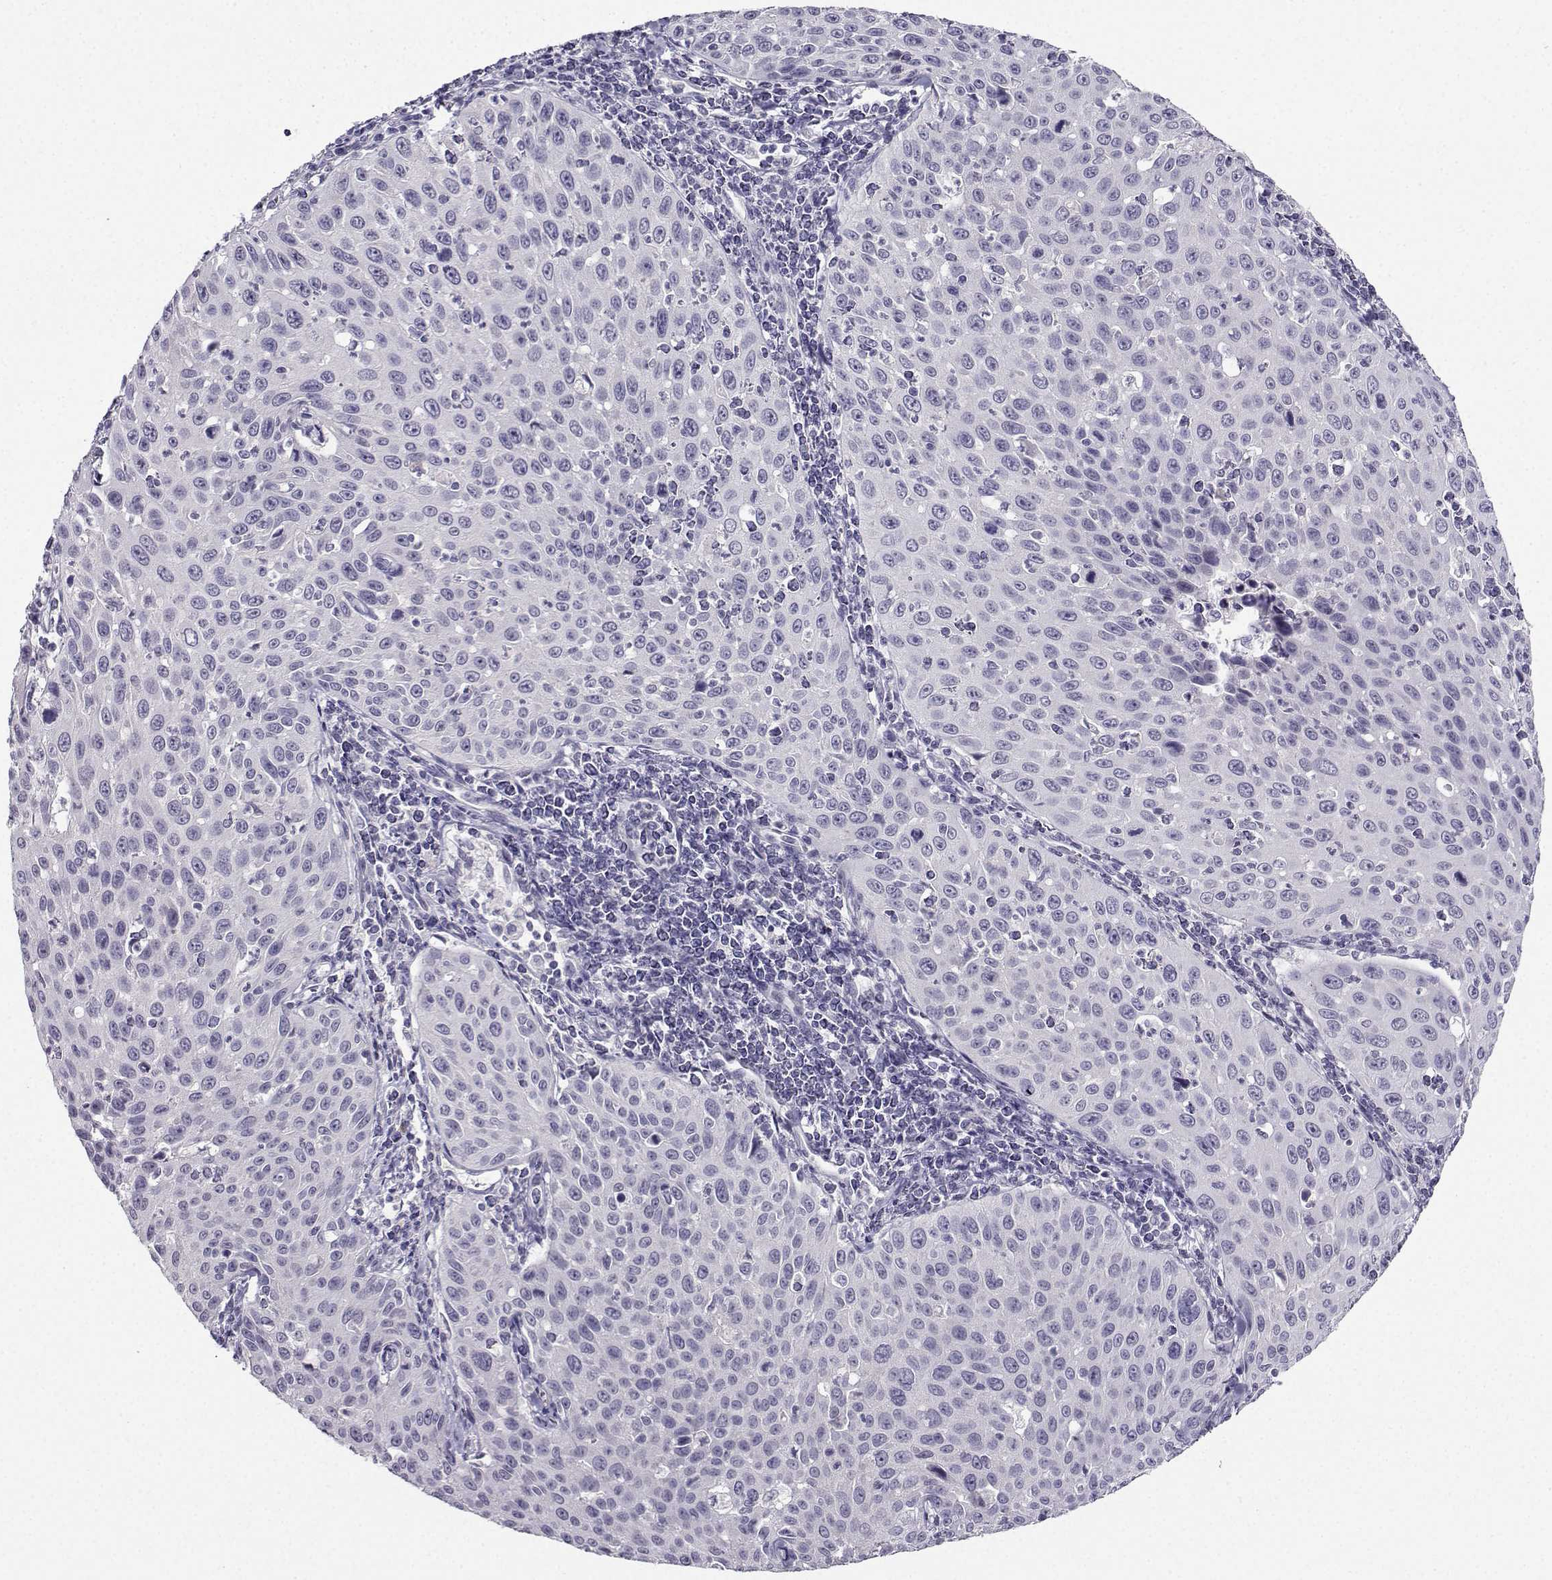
{"staining": {"intensity": "negative", "quantity": "none", "location": "none"}, "tissue": "cervical cancer", "cell_type": "Tumor cells", "image_type": "cancer", "snomed": [{"axis": "morphology", "description": "Squamous cell carcinoma, NOS"}, {"axis": "topography", "description": "Cervix"}], "caption": "DAB immunohistochemical staining of squamous cell carcinoma (cervical) reveals no significant expression in tumor cells.", "gene": "CRYBB1", "patient": {"sex": "female", "age": 26}}